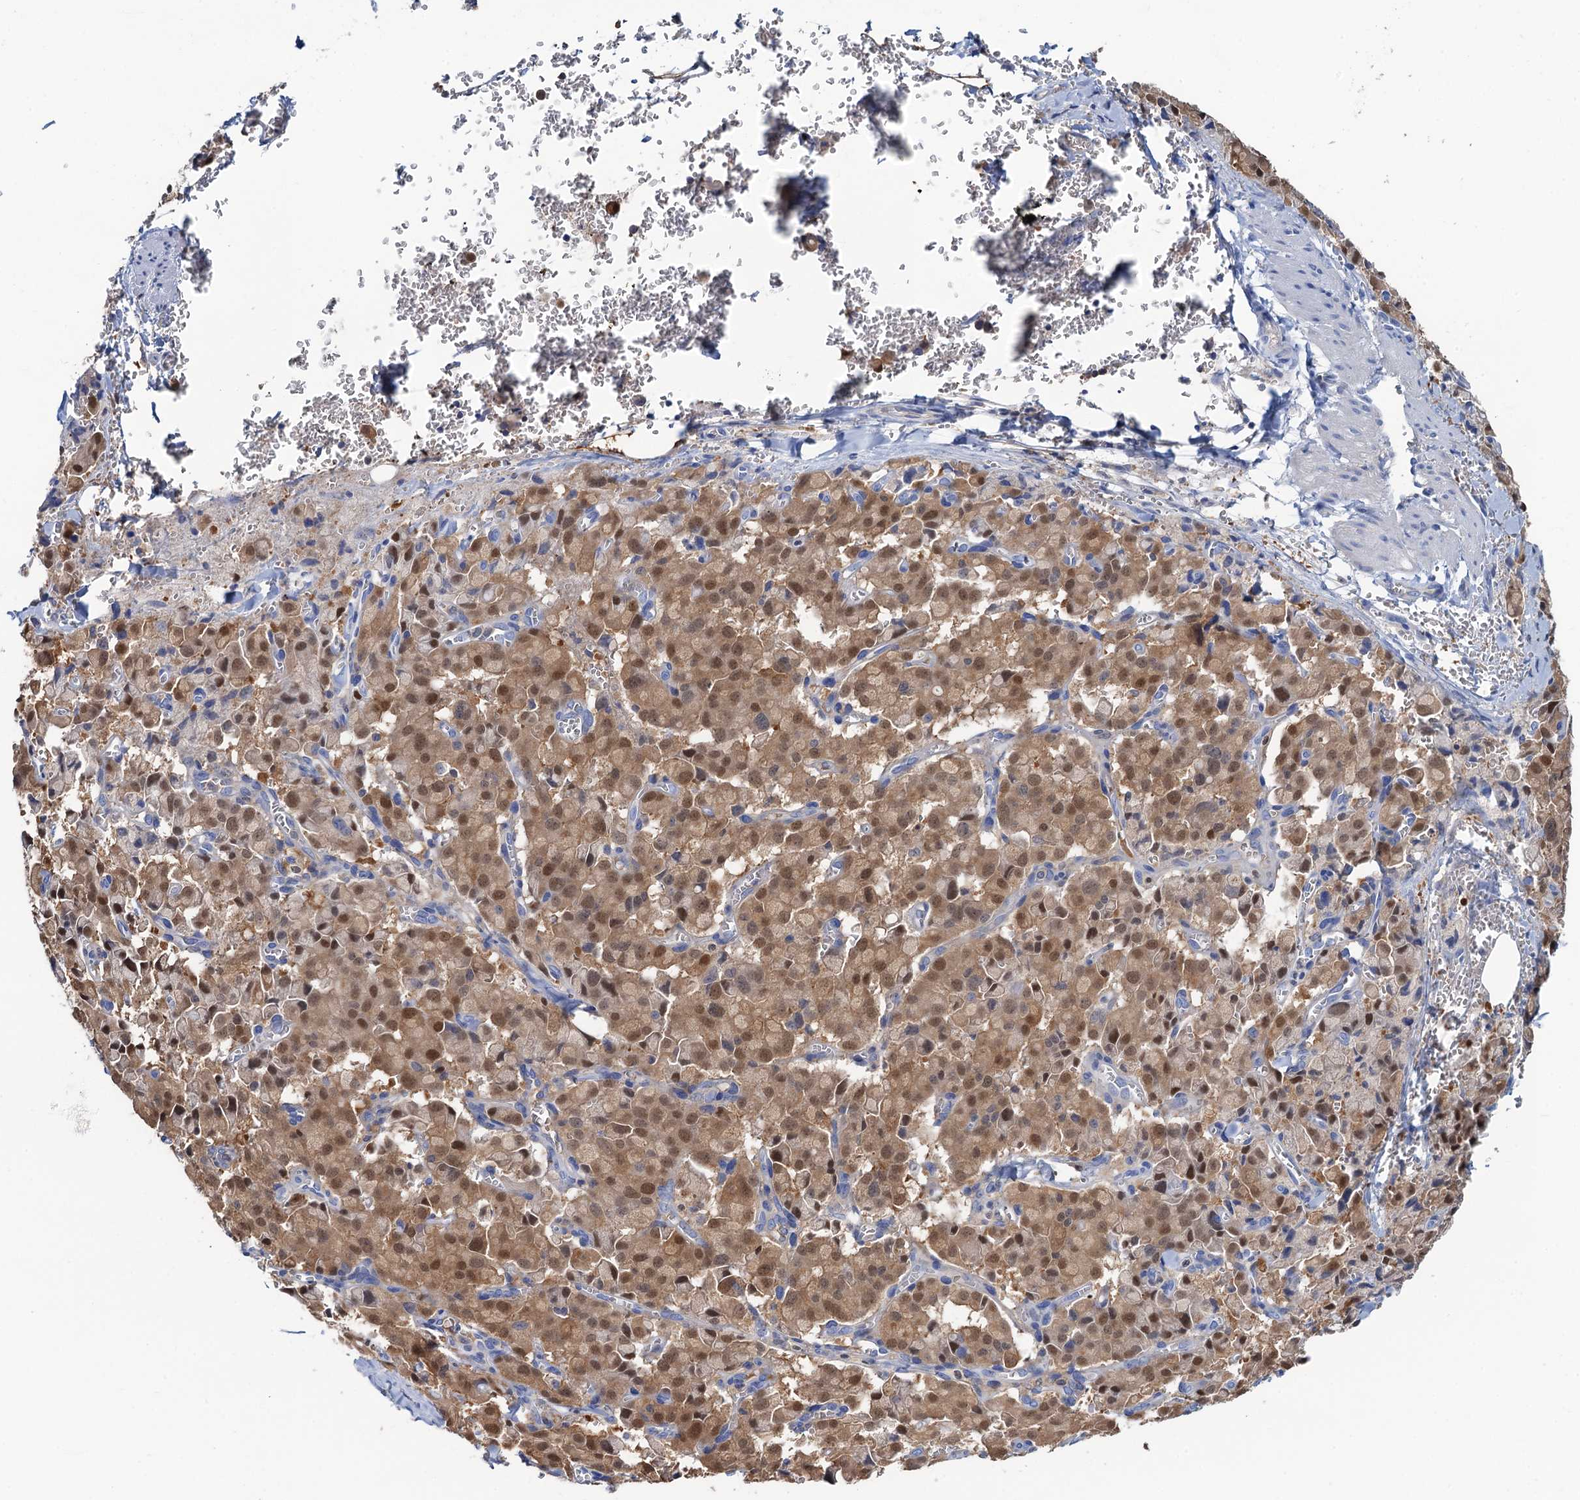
{"staining": {"intensity": "moderate", "quantity": ">75%", "location": "cytoplasmic/membranous,nuclear"}, "tissue": "pancreatic cancer", "cell_type": "Tumor cells", "image_type": "cancer", "snomed": [{"axis": "morphology", "description": "Adenocarcinoma, NOS"}, {"axis": "topography", "description": "Pancreas"}], "caption": "Approximately >75% of tumor cells in human pancreatic cancer (adenocarcinoma) reveal moderate cytoplasmic/membranous and nuclear protein positivity as visualized by brown immunohistochemical staining.", "gene": "FAH", "patient": {"sex": "male", "age": 65}}